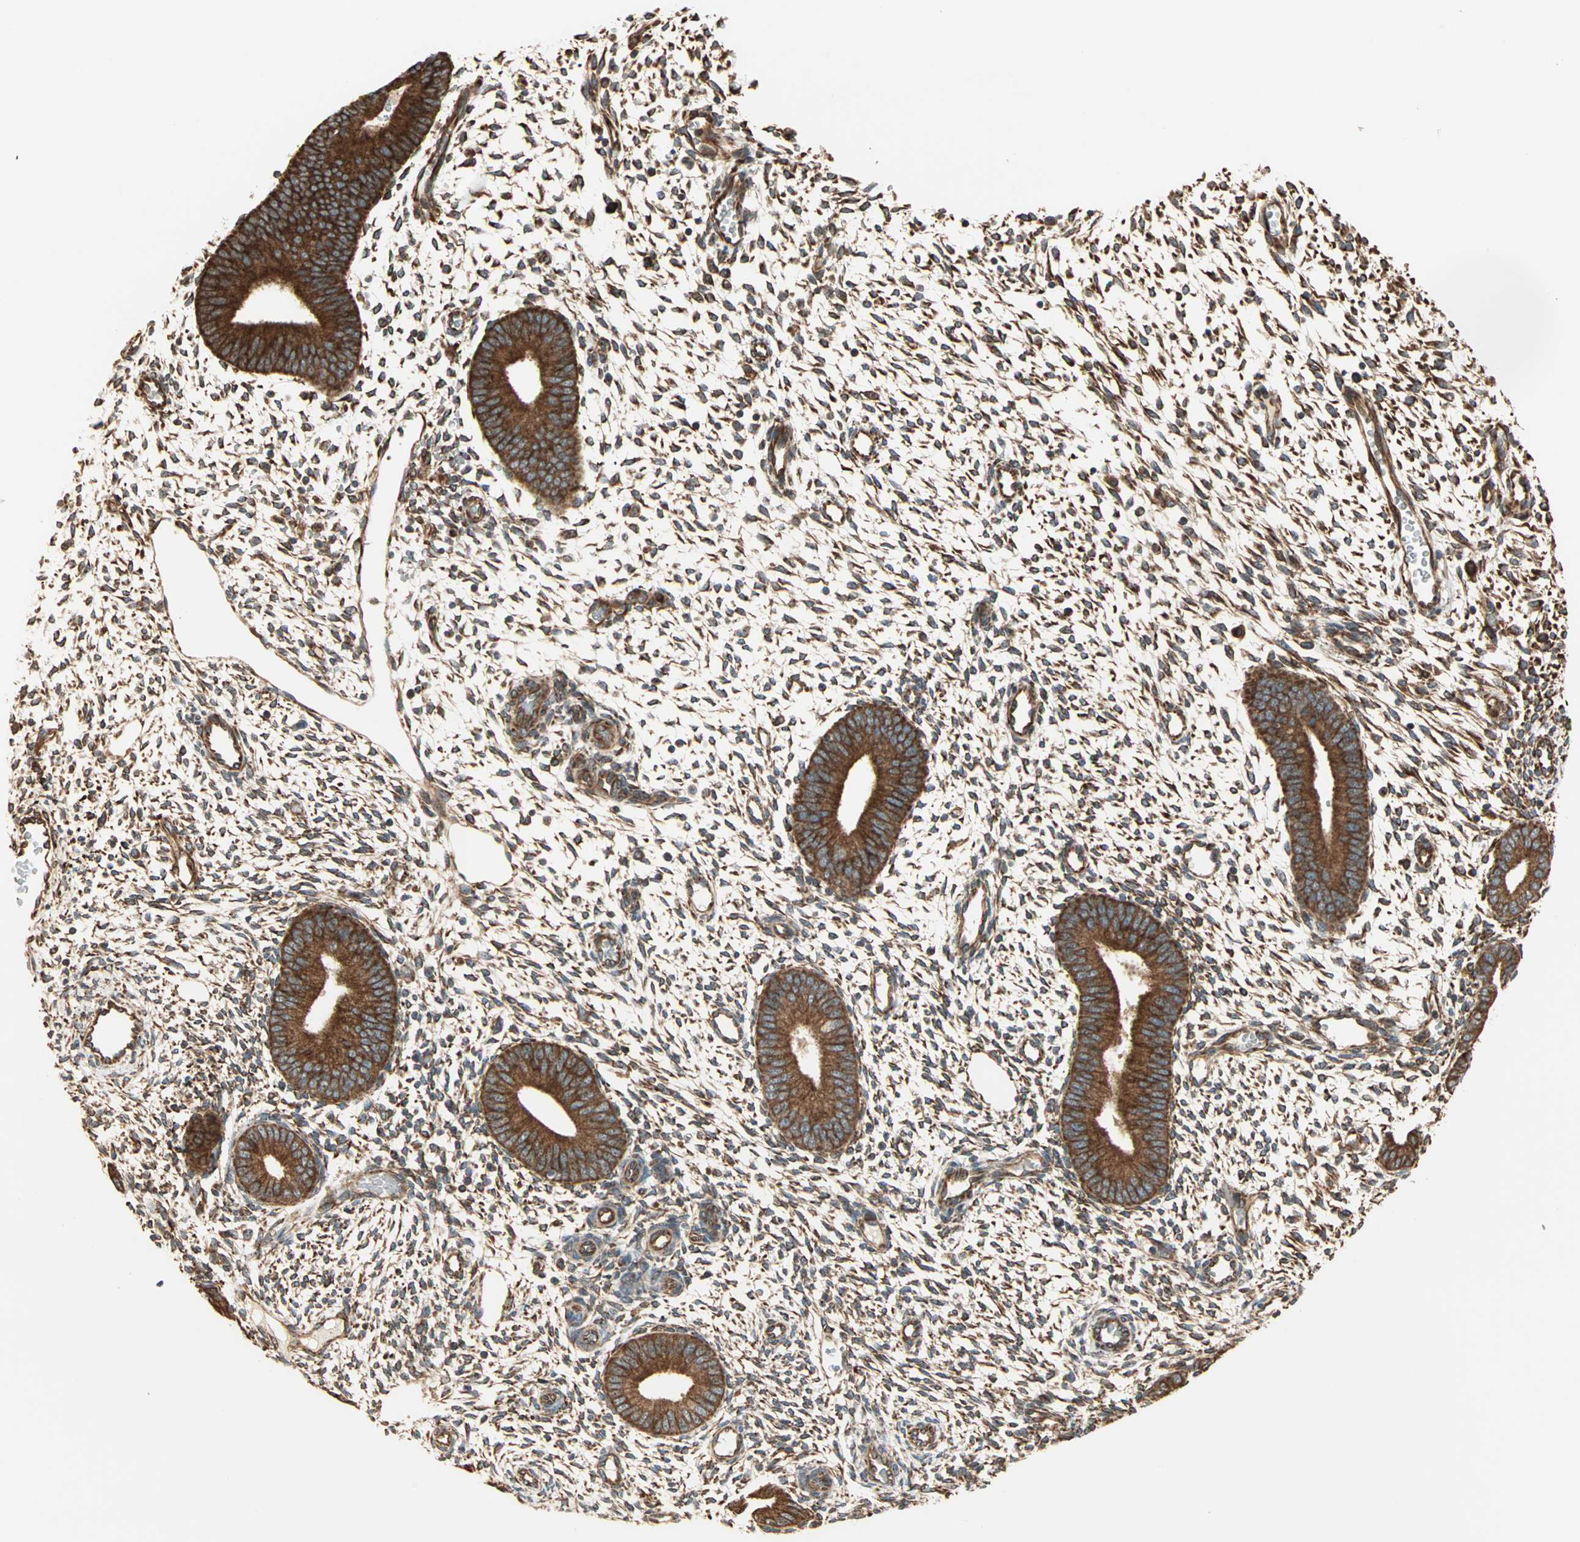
{"staining": {"intensity": "moderate", "quantity": ">75%", "location": "cytoplasmic/membranous"}, "tissue": "endometrium", "cell_type": "Cells in endometrial stroma", "image_type": "normal", "snomed": [{"axis": "morphology", "description": "Normal tissue, NOS"}, {"axis": "topography", "description": "Endometrium"}], "caption": "The immunohistochemical stain shows moderate cytoplasmic/membranous expression in cells in endometrial stroma of normal endometrium. (DAB (3,3'-diaminobenzidine) IHC, brown staining for protein, blue staining for nuclei).", "gene": "P4HA1", "patient": {"sex": "female", "age": 42}}